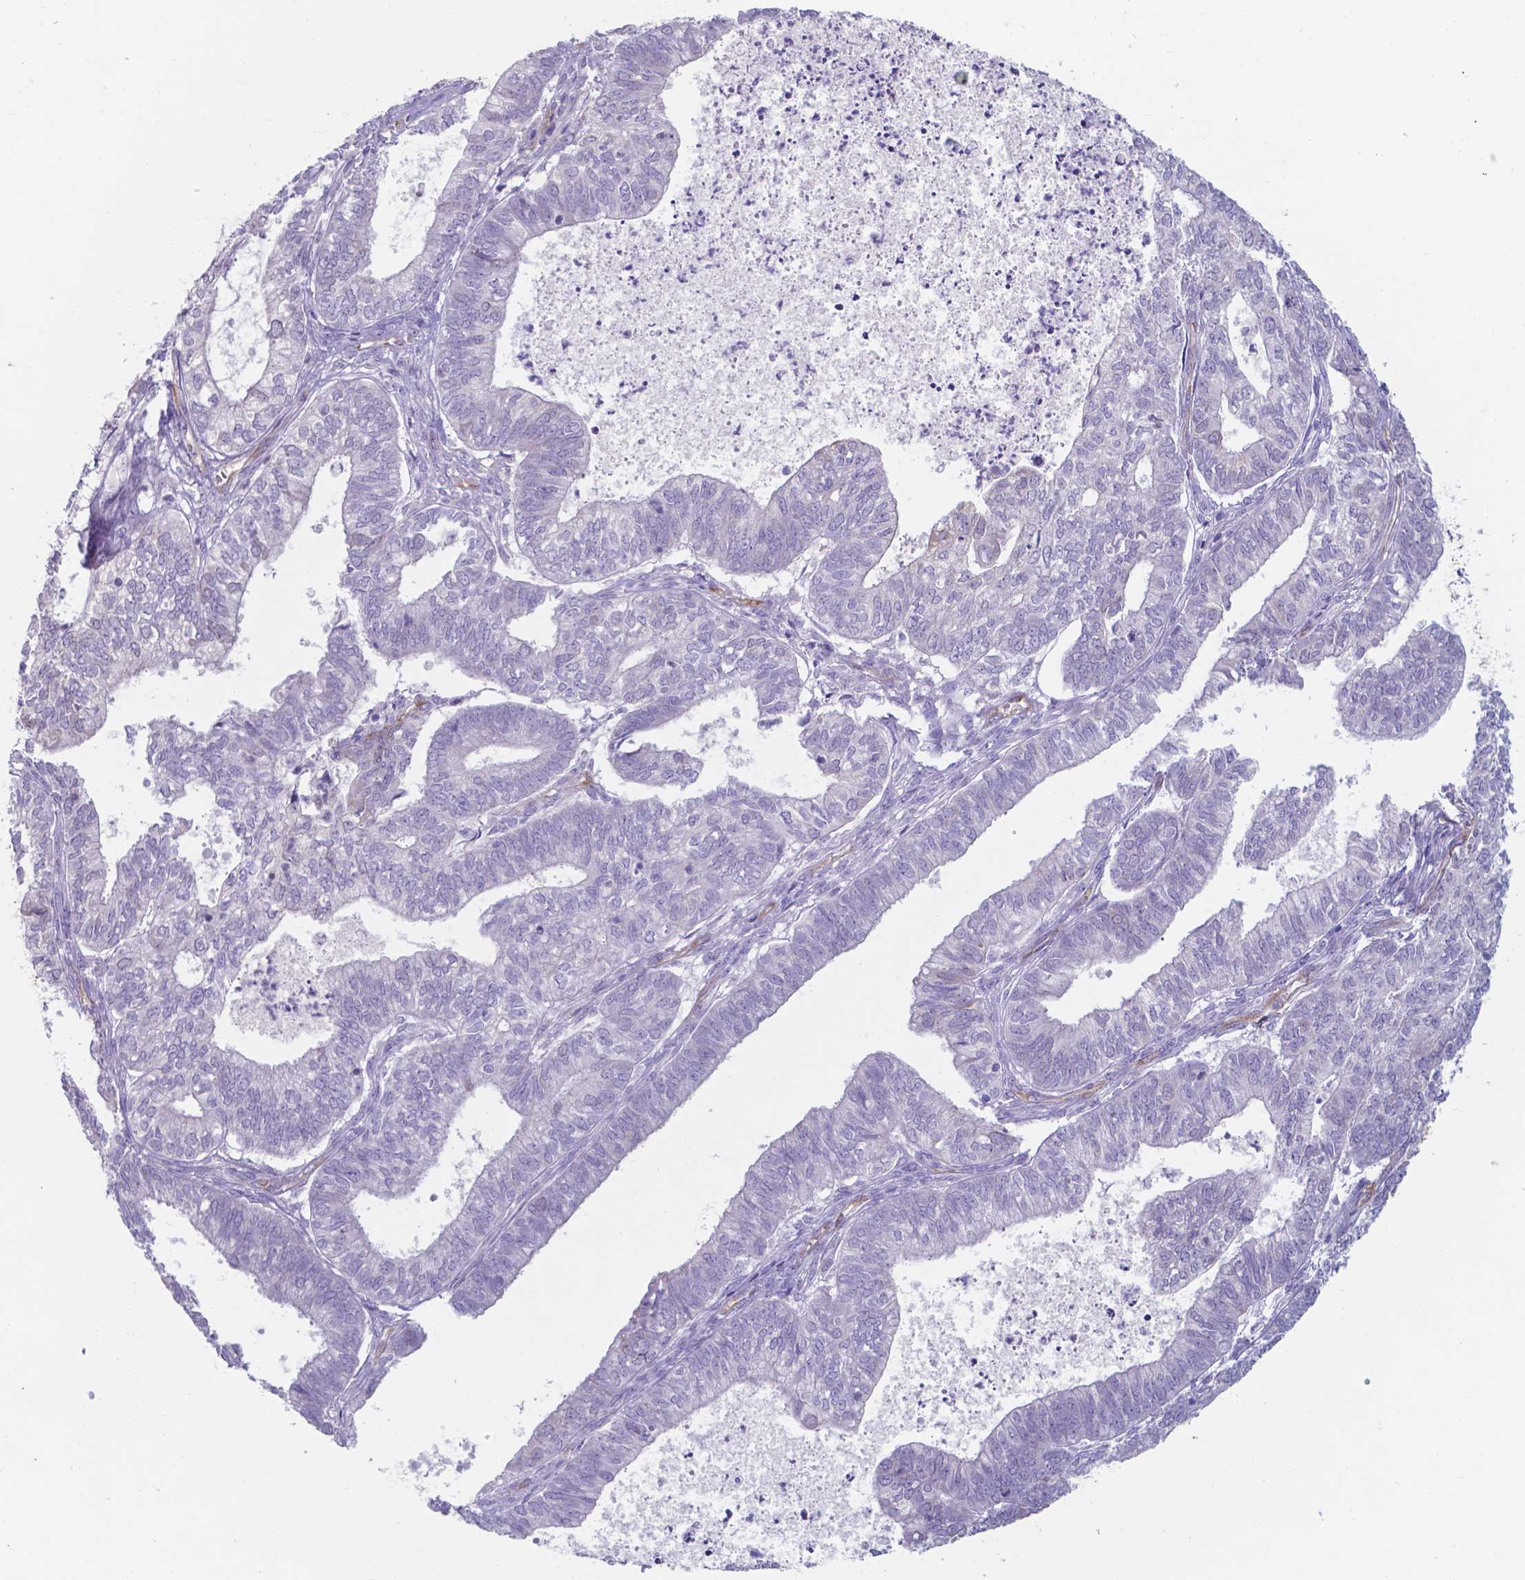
{"staining": {"intensity": "negative", "quantity": "none", "location": "none"}, "tissue": "ovarian cancer", "cell_type": "Tumor cells", "image_type": "cancer", "snomed": [{"axis": "morphology", "description": "Carcinoma, endometroid"}, {"axis": "topography", "description": "Ovary"}], "caption": "IHC histopathology image of neoplastic tissue: ovarian cancer (endometroid carcinoma) stained with DAB (3,3'-diaminobenzidine) exhibits no significant protein expression in tumor cells. (DAB IHC visualized using brightfield microscopy, high magnification).", "gene": "UBE2J1", "patient": {"sex": "female", "age": 64}}